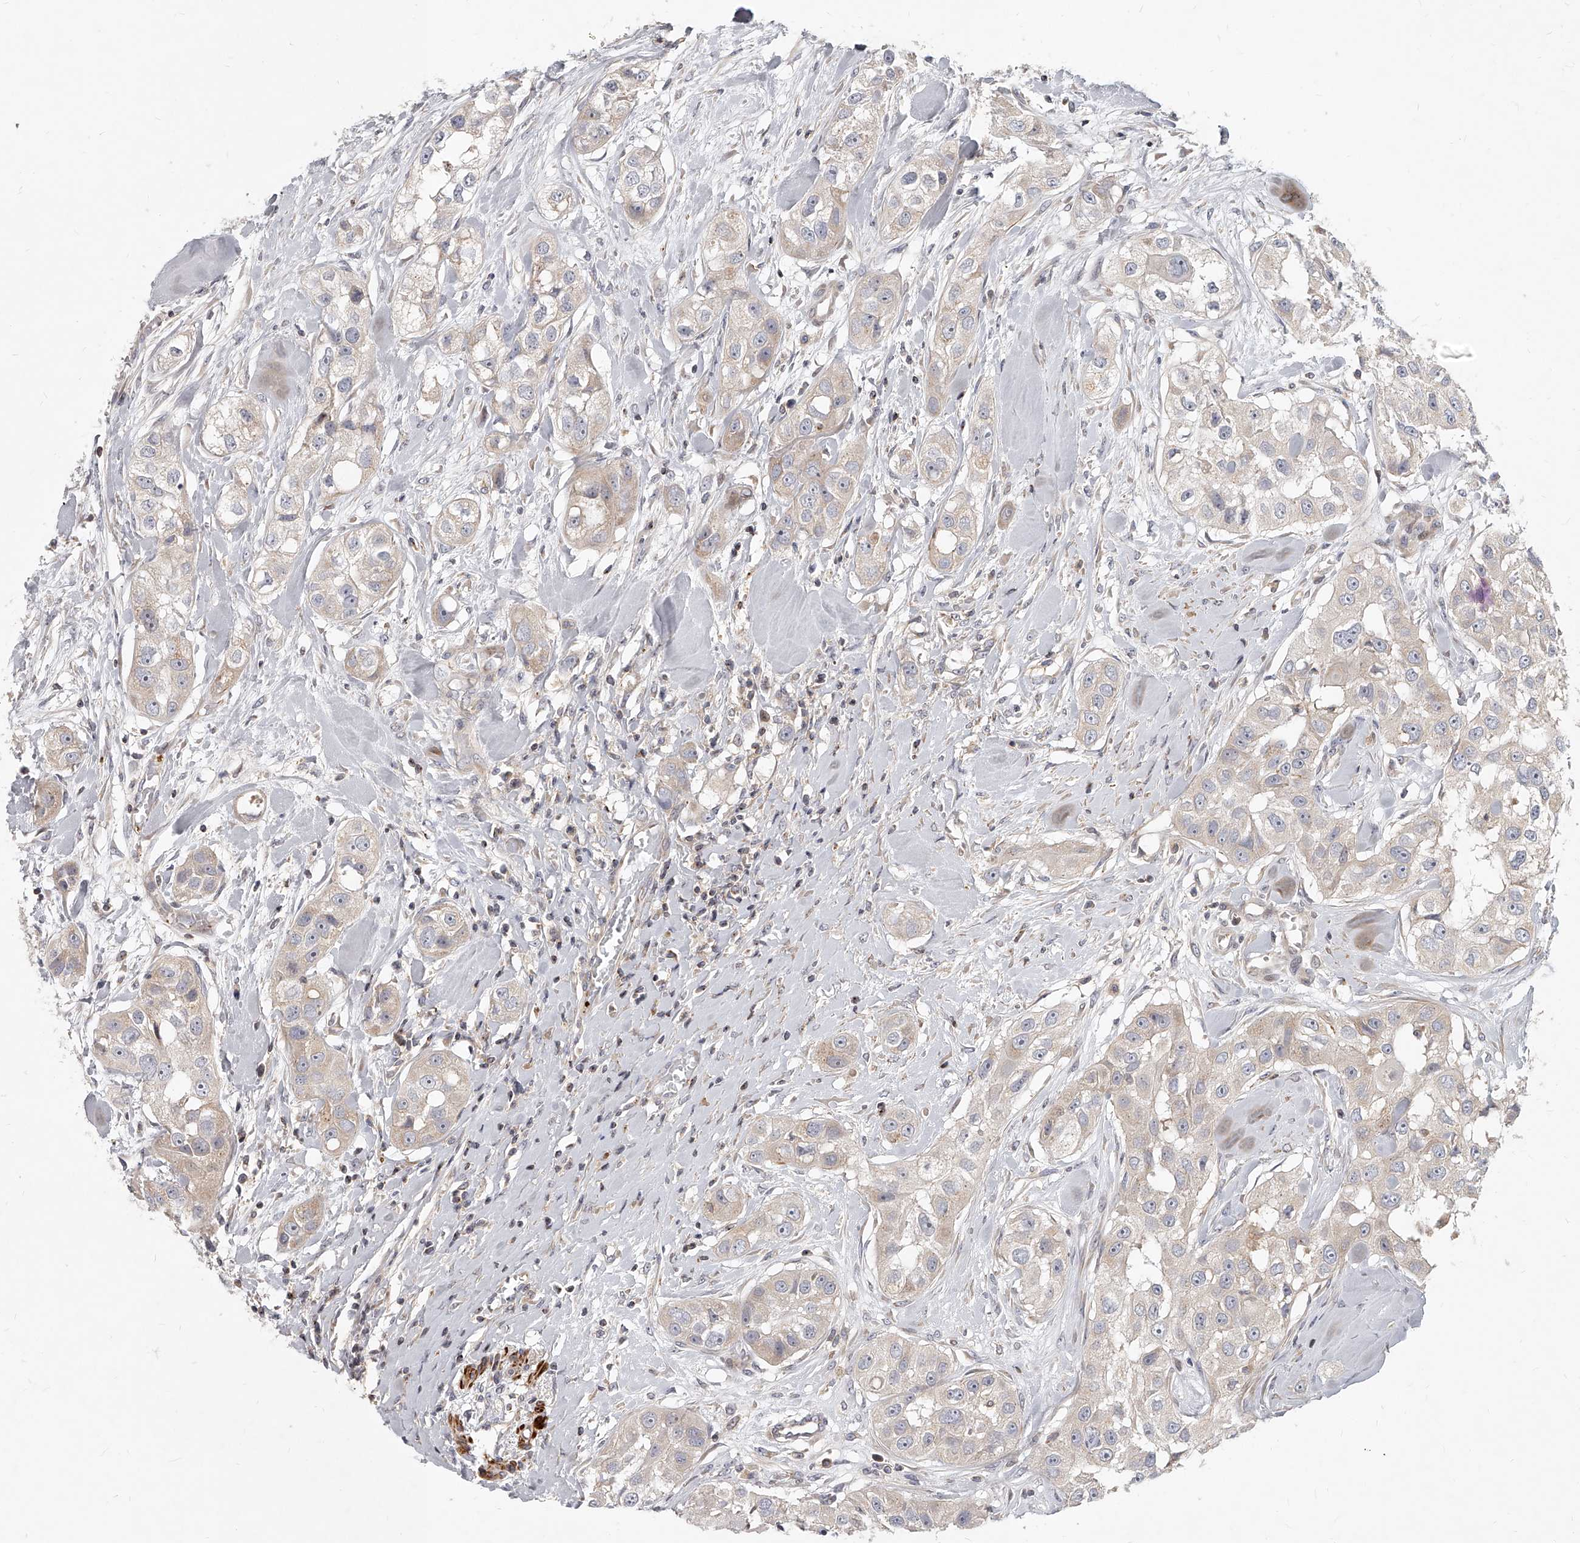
{"staining": {"intensity": "negative", "quantity": "none", "location": "none"}, "tissue": "head and neck cancer", "cell_type": "Tumor cells", "image_type": "cancer", "snomed": [{"axis": "morphology", "description": "Normal tissue, NOS"}, {"axis": "morphology", "description": "Squamous cell carcinoma, NOS"}, {"axis": "topography", "description": "Skeletal muscle"}, {"axis": "topography", "description": "Head-Neck"}], "caption": "Immunohistochemistry (IHC) of human head and neck cancer (squamous cell carcinoma) reveals no positivity in tumor cells.", "gene": "SLC37A1", "patient": {"sex": "male", "age": 51}}